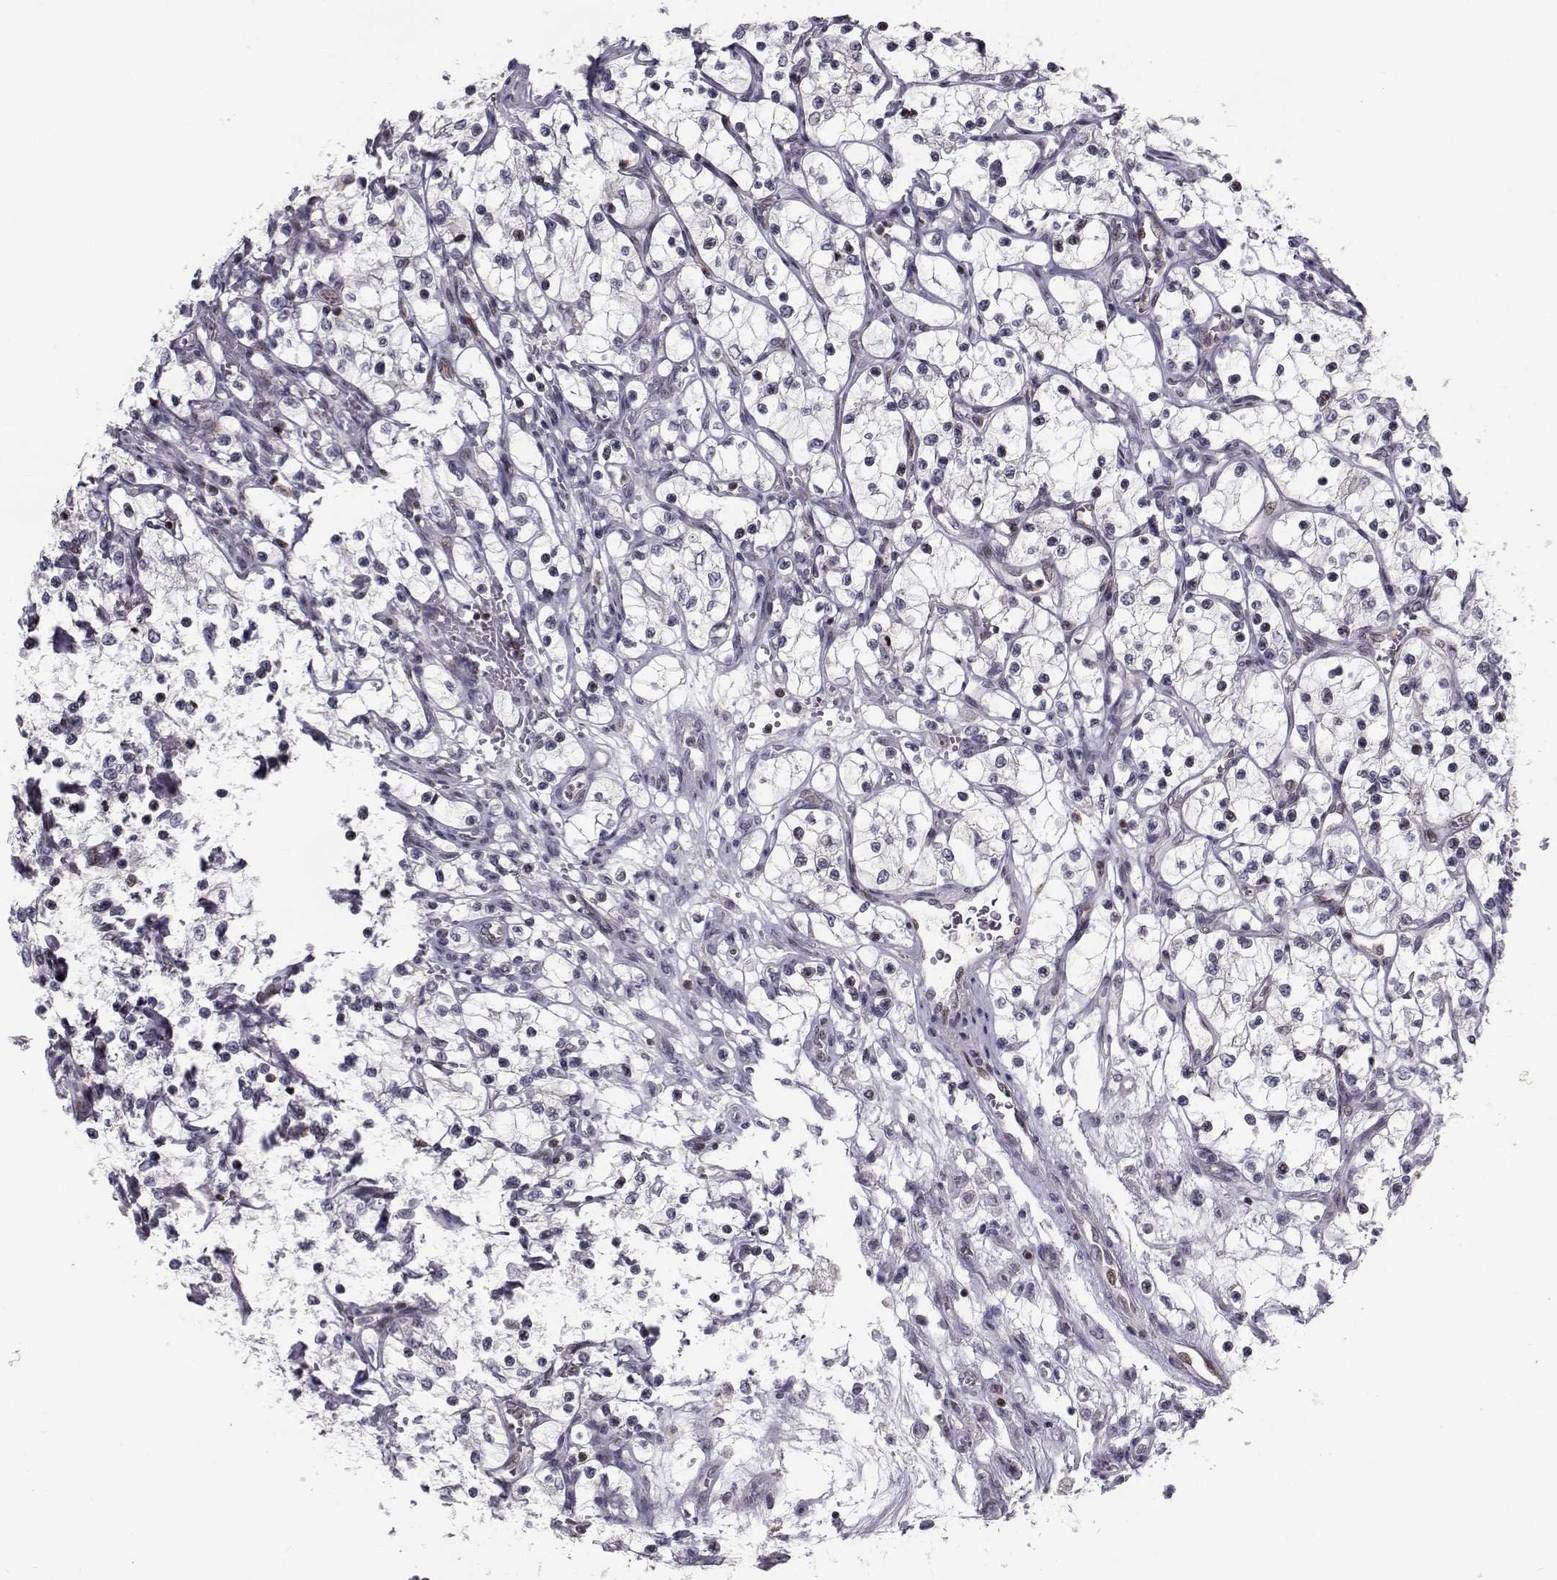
{"staining": {"intensity": "negative", "quantity": "none", "location": "none"}, "tissue": "renal cancer", "cell_type": "Tumor cells", "image_type": "cancer", "snomed": [{"axis": "morphology", "description": "Adenocarcinoma, NOS"}, {"axis": "topography", "description": "Kidney"}], "caption": "Tumor cells are negative for brown protein staining in renal adenocarcinoma.", "gene": "PCP4L1", "patient": {"sex": "female", "age": 69}}